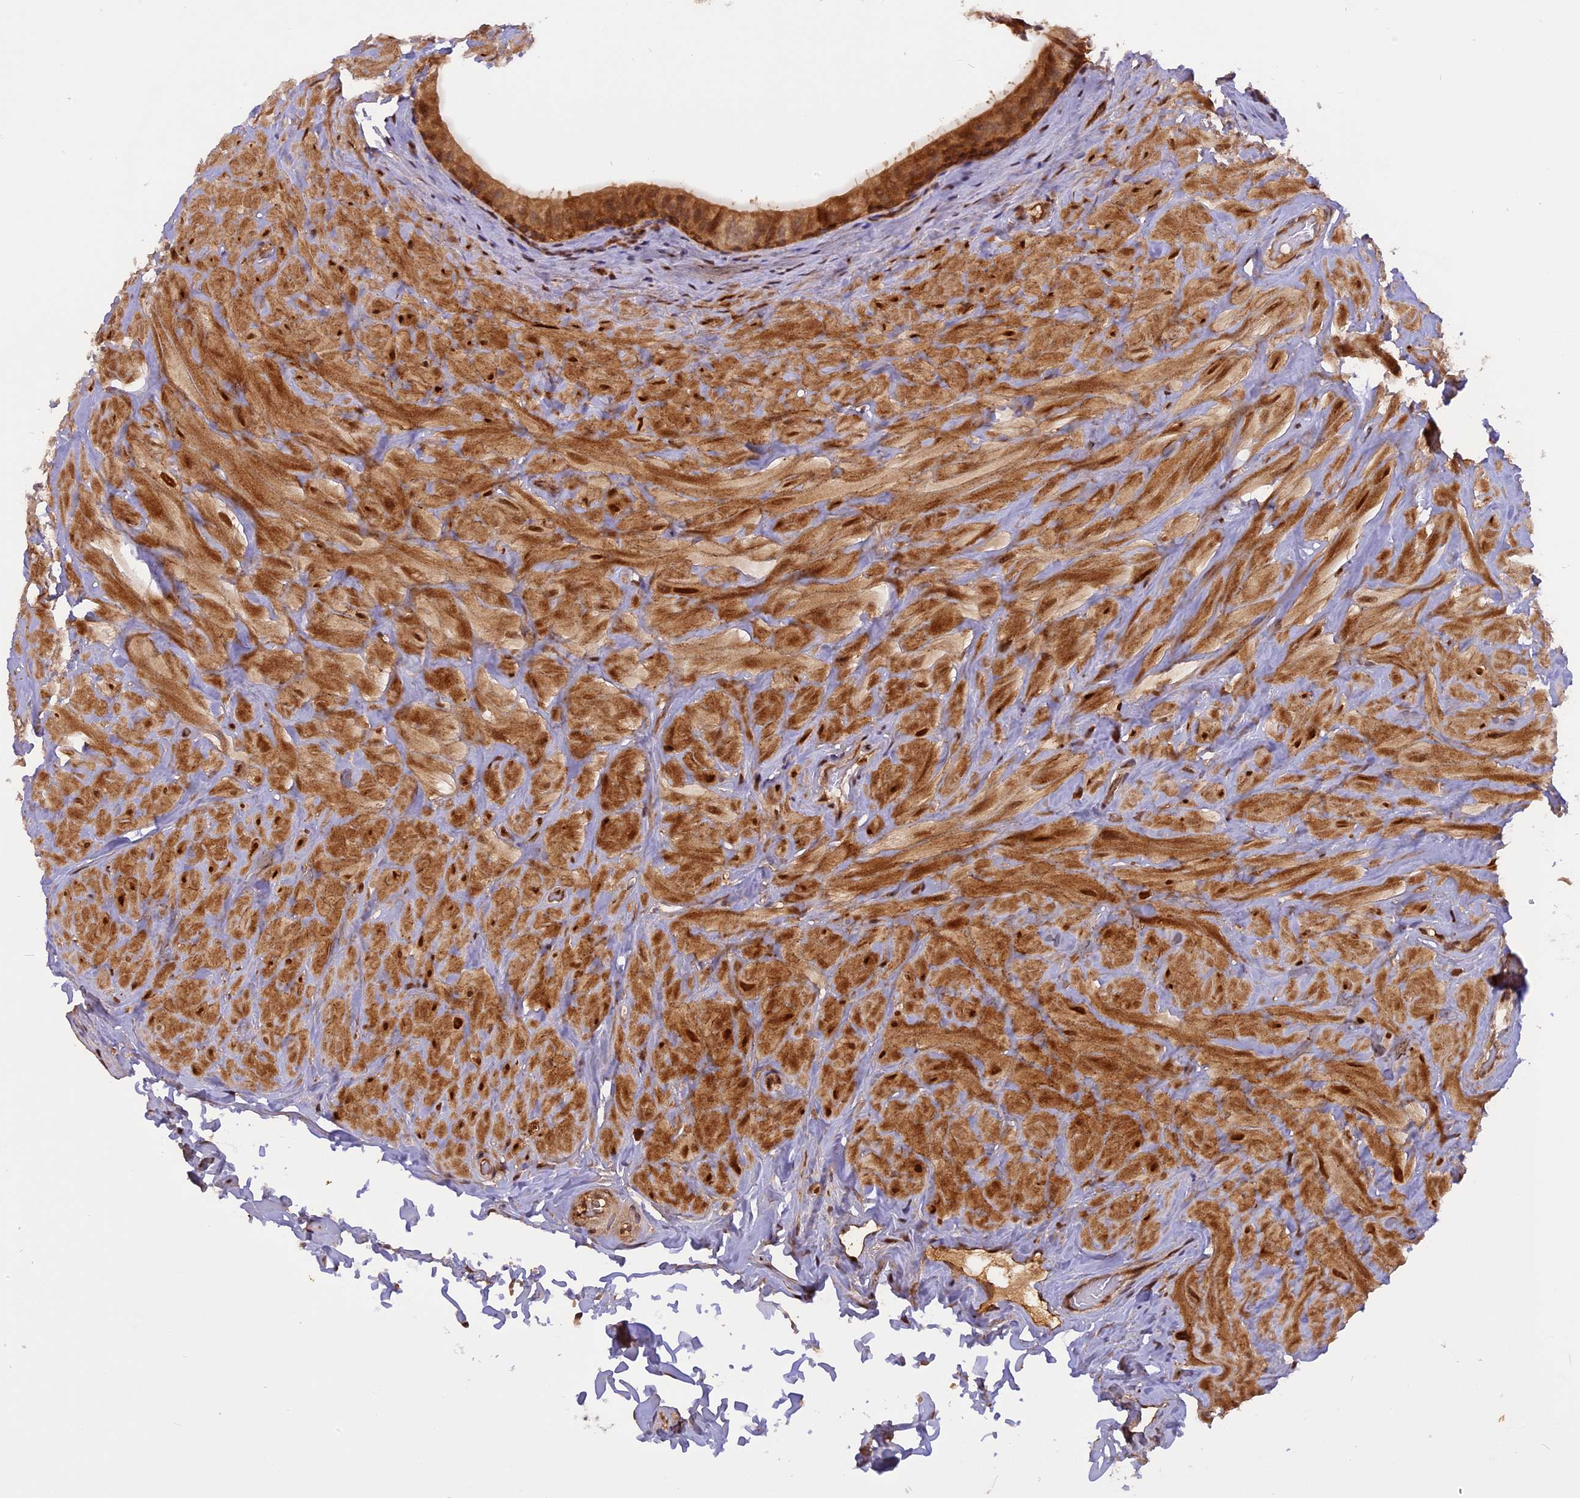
{"staining": {"intensity": "moderate", "quantity": ">75%", "location": "cytoplasmic/membranous,nuclear"}, "tissue": "epididymis", "cell_type": "Glandular cells", "image_type": "normal", "snomed": [{"axis": "morphology", "description": "Normal tissue, NOS"}, {"axis": "topography", "description": "Soft tissue"}, {"axis": "topography", "description": "Vascular tissue"}, {"axis": "topography", "description": "Epididymis"}], "caption": "Moderate cytoplasmic/membranous,nuclear protein staining is identified in about >75% of glandular cells in epididymis.", "gene": "MICALL1", "patient": {"sex": "male", "age": 49}}